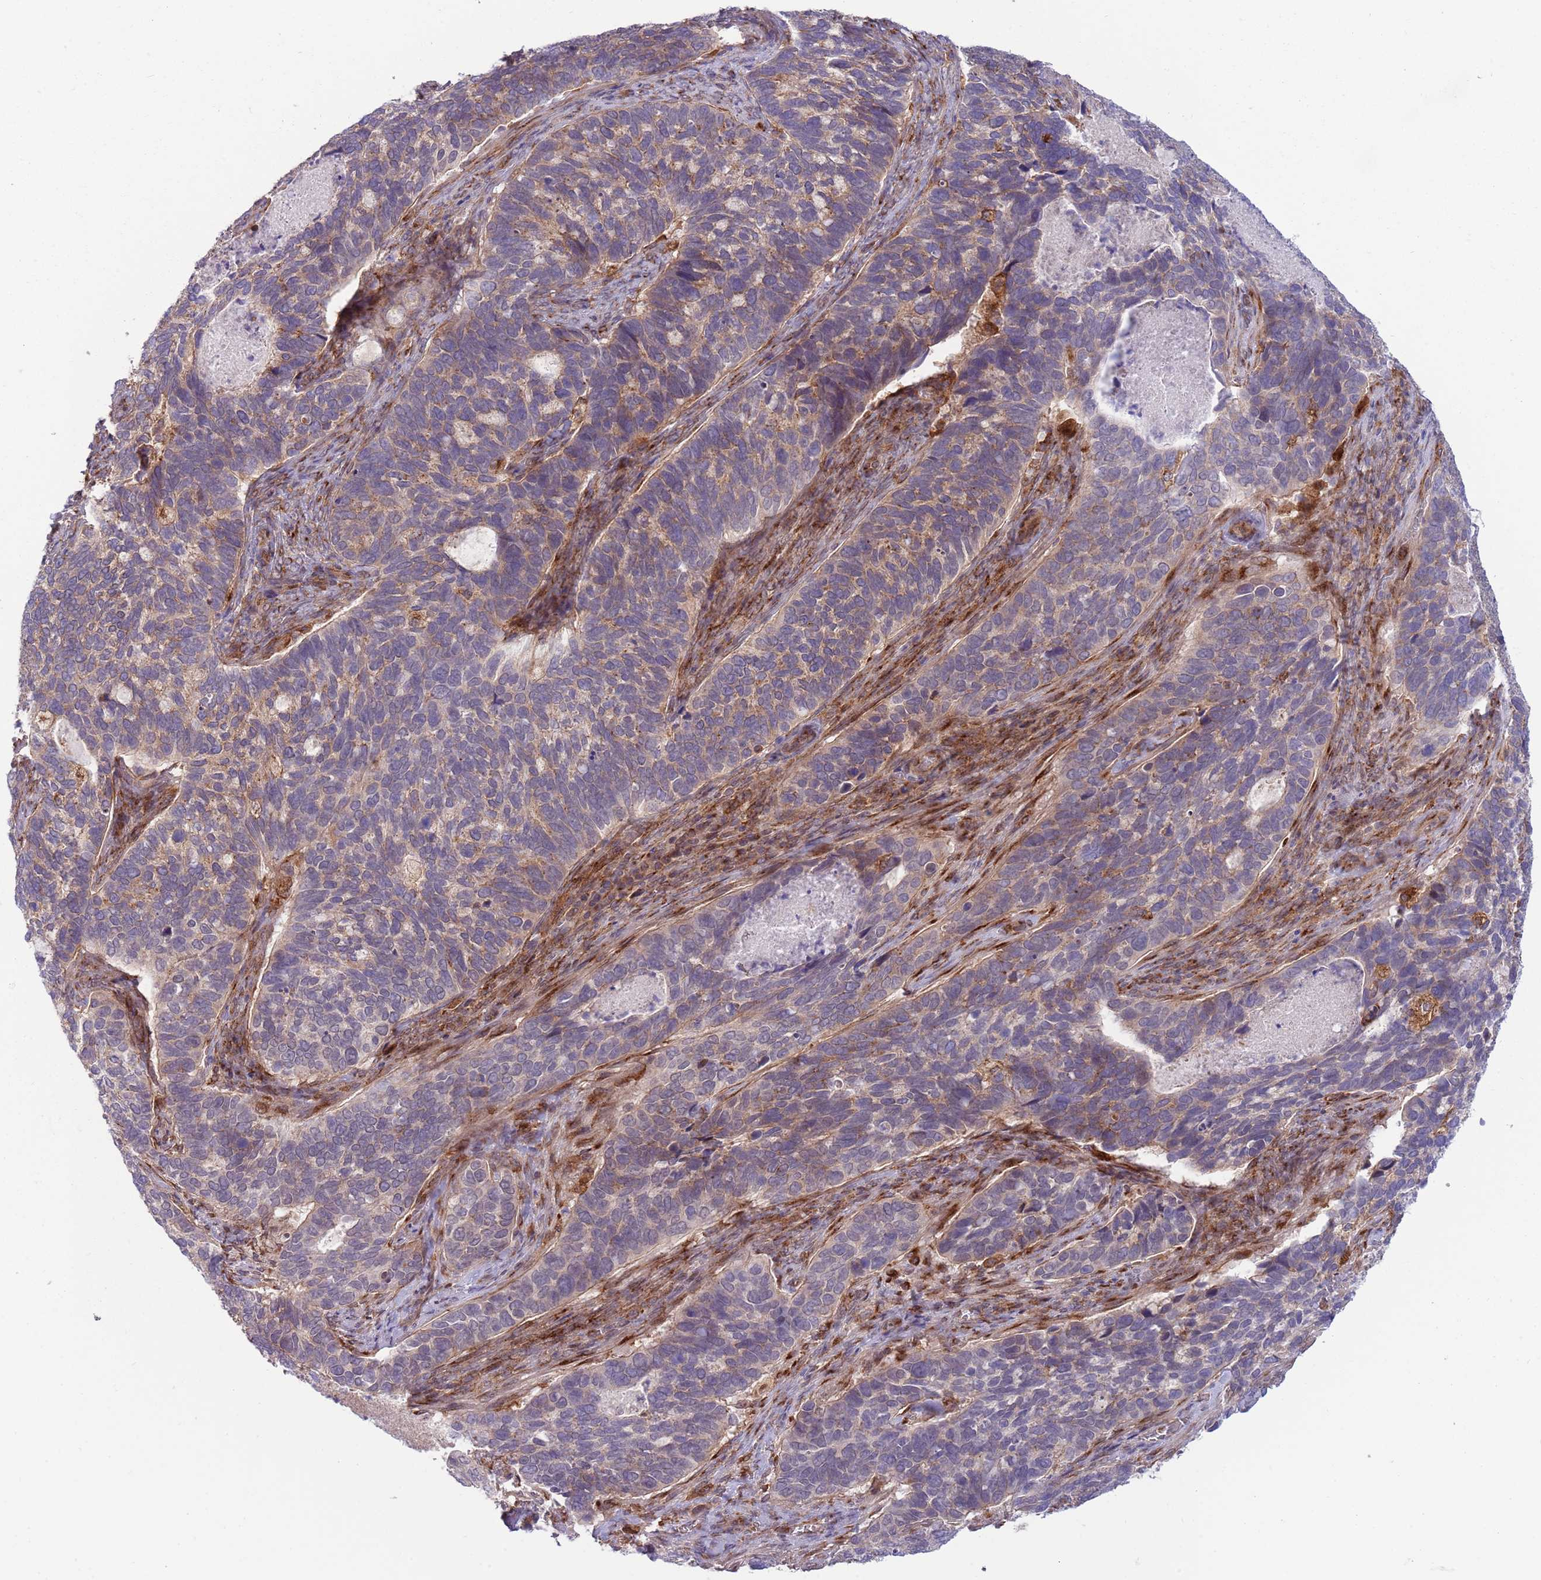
{"staining": {"intensity": "weak", "quantity": "<25%", "location": "cytoplasmic/membranous"}, "tissue": "cervical cancer", "cell_type": "Tumor cells", "image_type": "cancer", "snomed": [{"axis": "morphology", "description": "Squamous cell carcinoma, NOS"}, {"axis": "topography", "description": "Cervix"}], "caption": "Immunohistochemistry photomicrograph of human cervical cancer stained for a protein (brown), which shows no staining in tumor cells.", "gene": "BTBD7", "patient": {"sex": "female", "age": 38}}